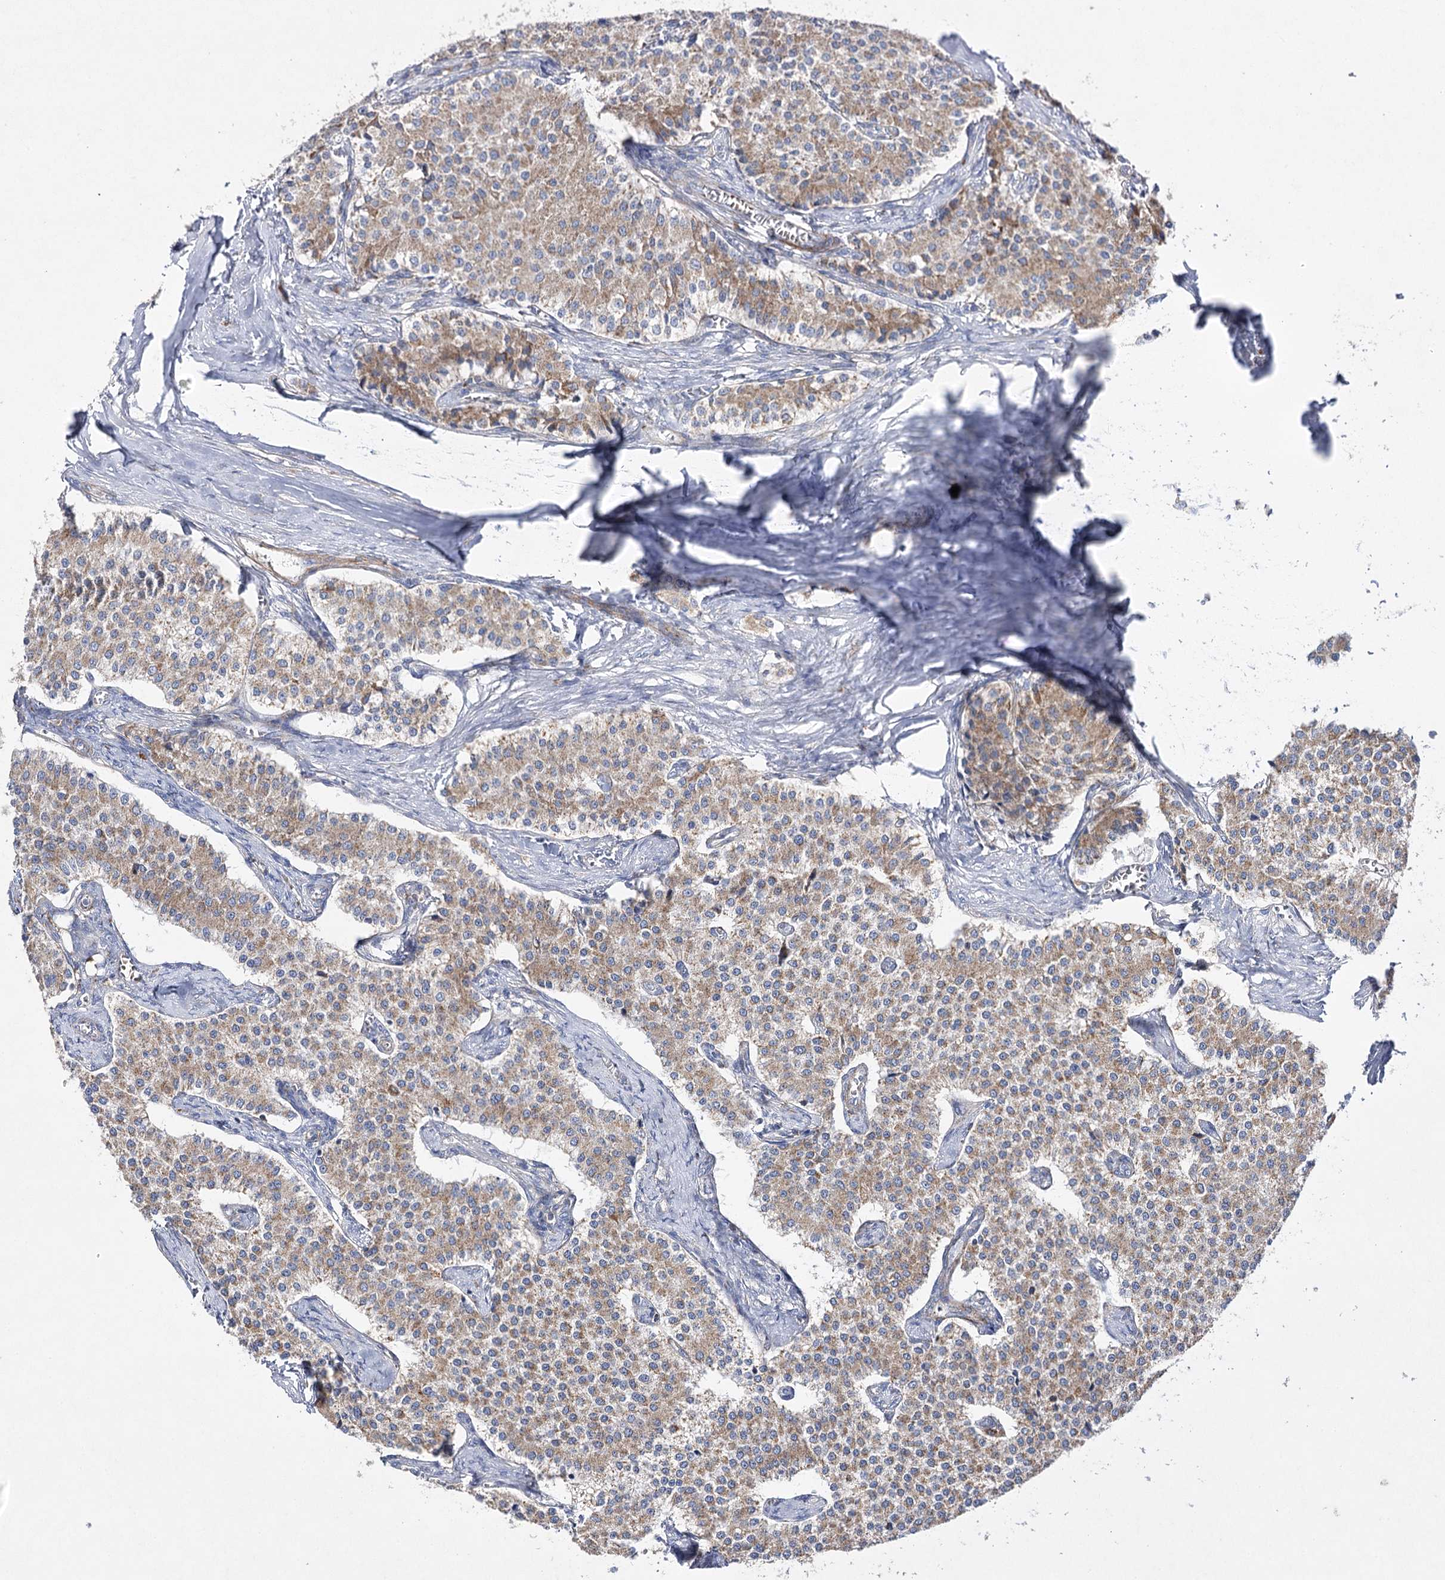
{"staining": {"intensity": "moderate", "quantity": ">75%", "location": "cytoplasmic/membranous"}, "tissue": "carcinoid", "cell_type": "Tumor cells", "image_type": "cancer", "snomed": [{"axis": "morphology", "description": "Carcinoid, malignant, NOS"}, {"axis": "topography", "description": "Colon"}], "caption": "IHC of malignant carcinoid demonstrates medium levels of moderate cytoplasmic/membranous staining in about >75% of tumor cells.", "gene": "COX15", "patient": {"sex": "female", "age": 52}}